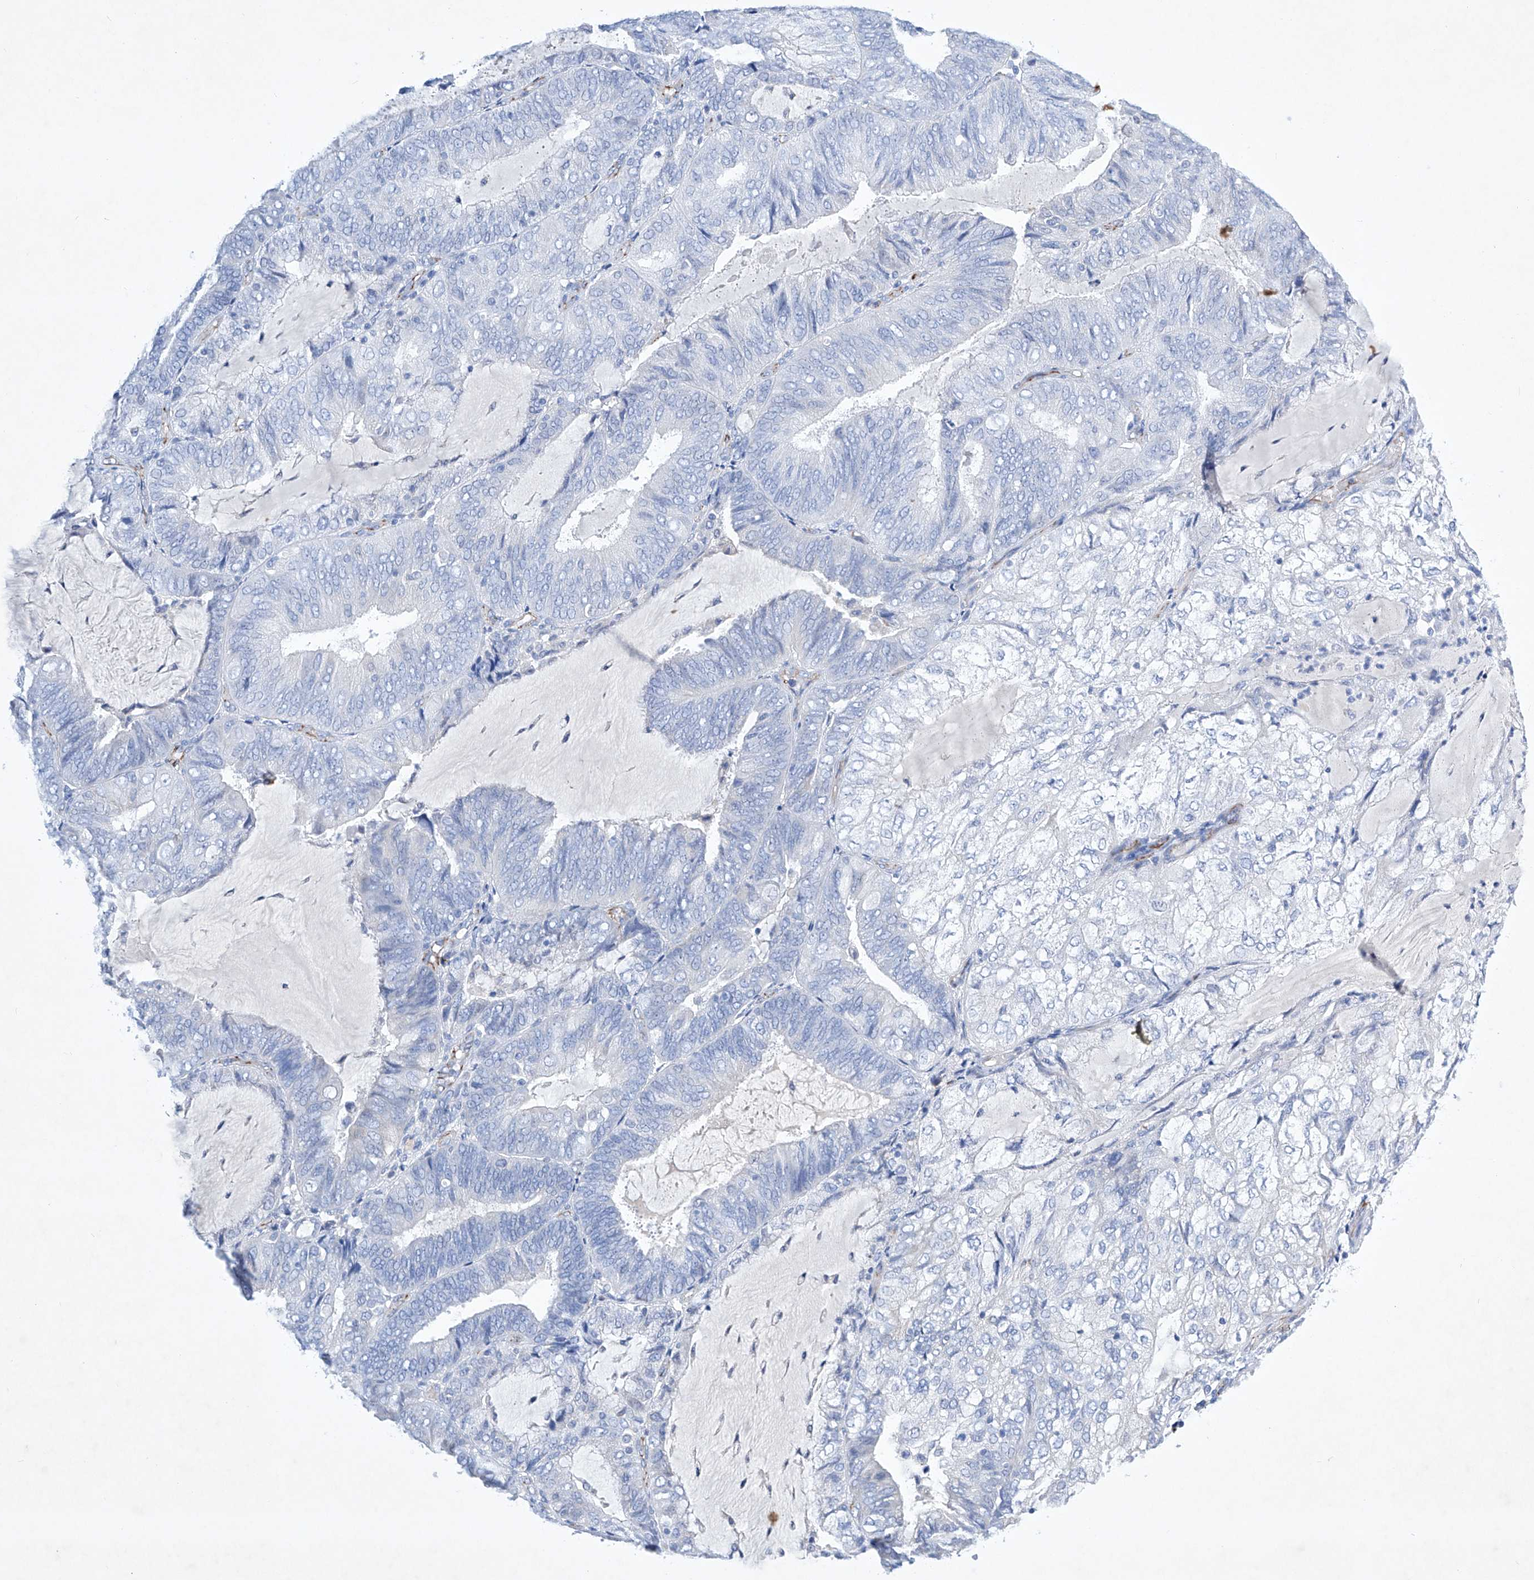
{"staining": {"intensity": "negative", "quantity": "none", "location": "none"}, "tissue": "endometrial cancer", "cell_type": "Tumor cells", "image_type": "cancer", "snomed": [{"axis": "morphology", "description": "Adenocarcinoma, NOS"}, {"axis": "topography", "description": "Endometrium"}], "caption": "Human endometrial cancer (adenocarcinoma) stained for a protein using immunohistochemistry (IHC) displays no expression in tumor cells.", "gene": "ETV7", "patient": {"sex": "female", "age": 81}}